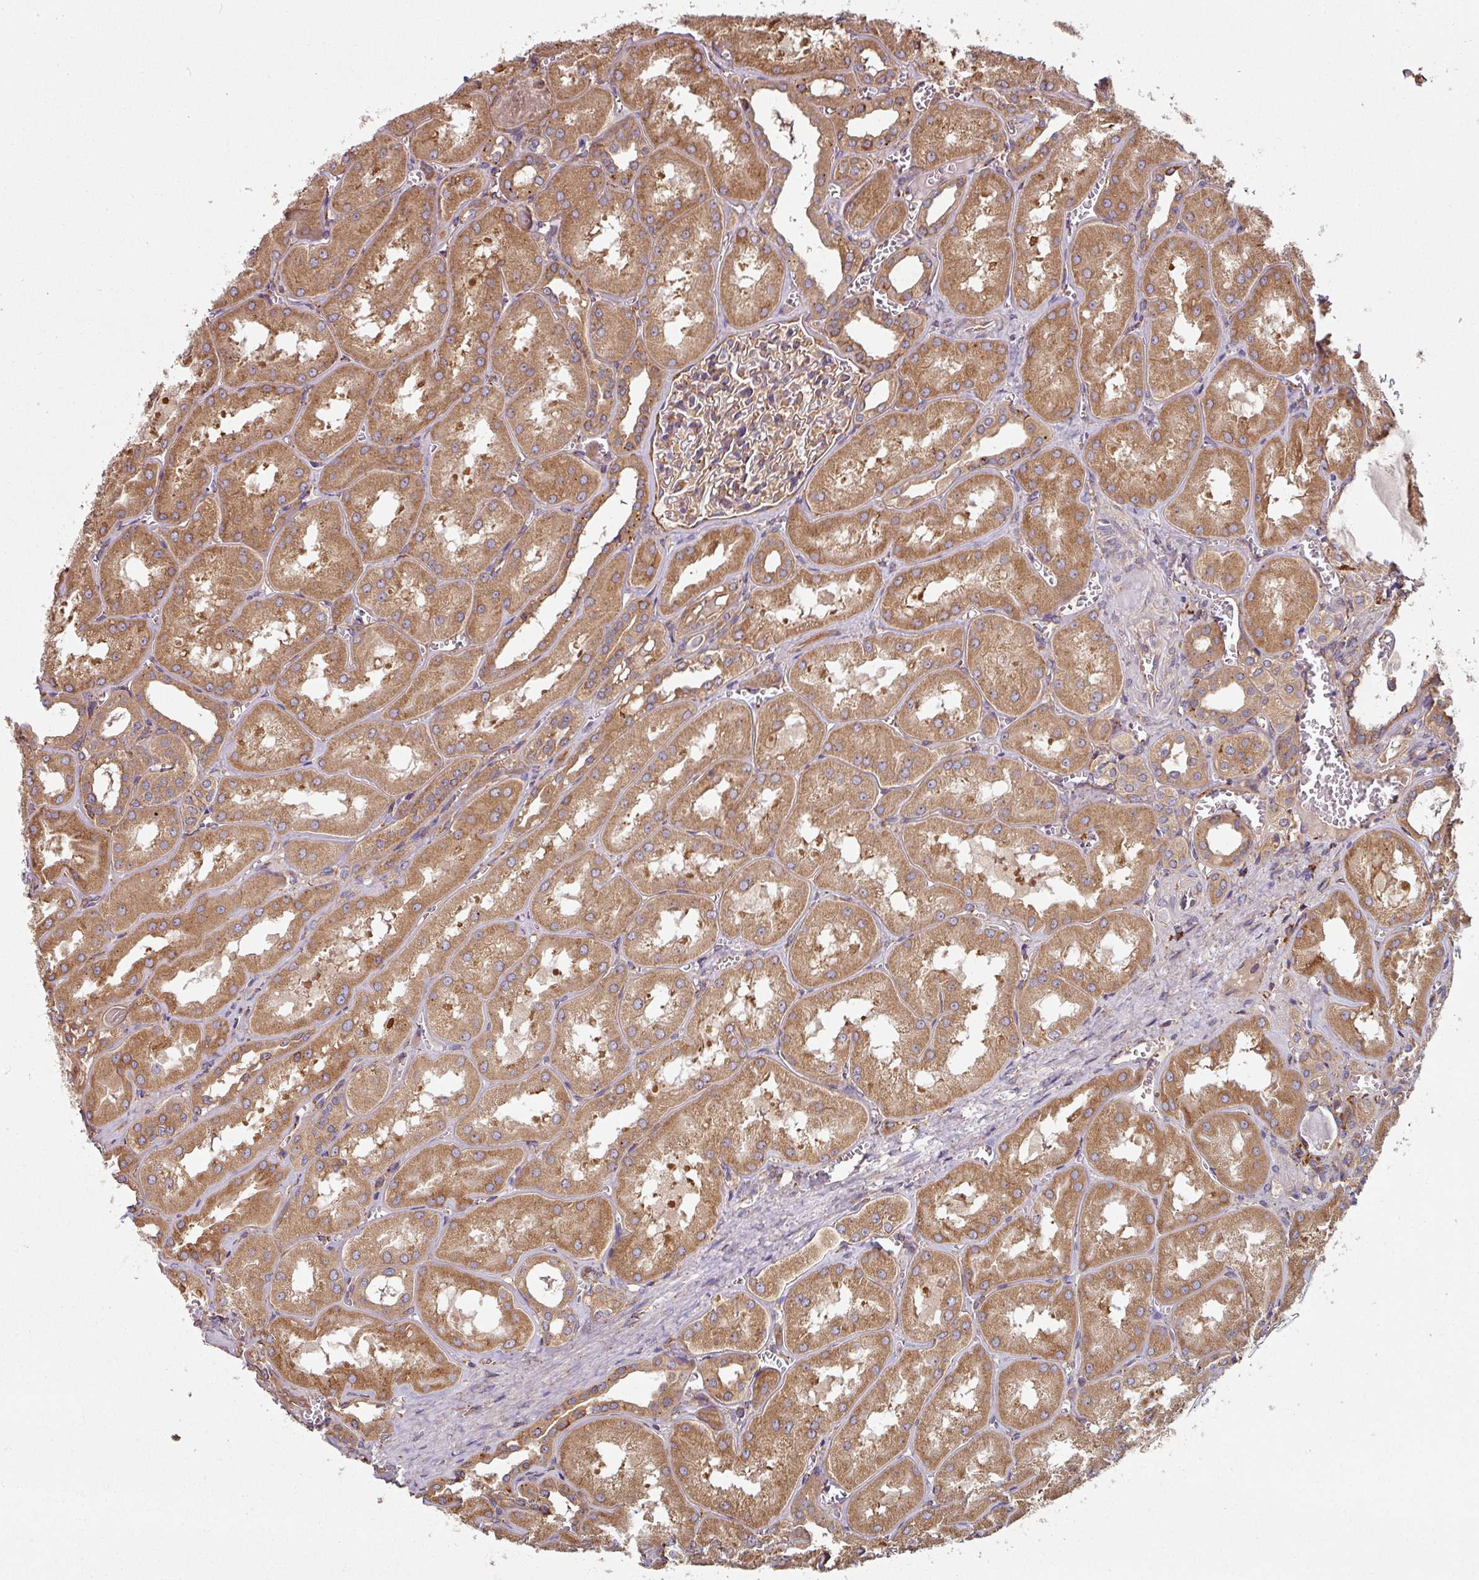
{"staining": {"intensity": "moderate", "quantity": "25%-75%", "location": "cytoplasmic/membranous"}, "tissue": "kidney", "cell_type": "Cells in glomeruli", "image_type": "normal", "snomed": [{"axis": "morphology", "description": "Normal tissue, NOS"}, {"axis": "topography", "description": "Kidney"}], "caption": "A histopathology image of human kidney stained for a protein reveals moderate cytoplasmic/membranous brown staining in cells in glomeruli. The staining was performed using DAB to visualize the protein expression in brown, while the nuclei were stained in blue with hematoxylin (Magnification: 20x).", "gene": "FAT4", "patient": {"sex": "male", "age": 61}}